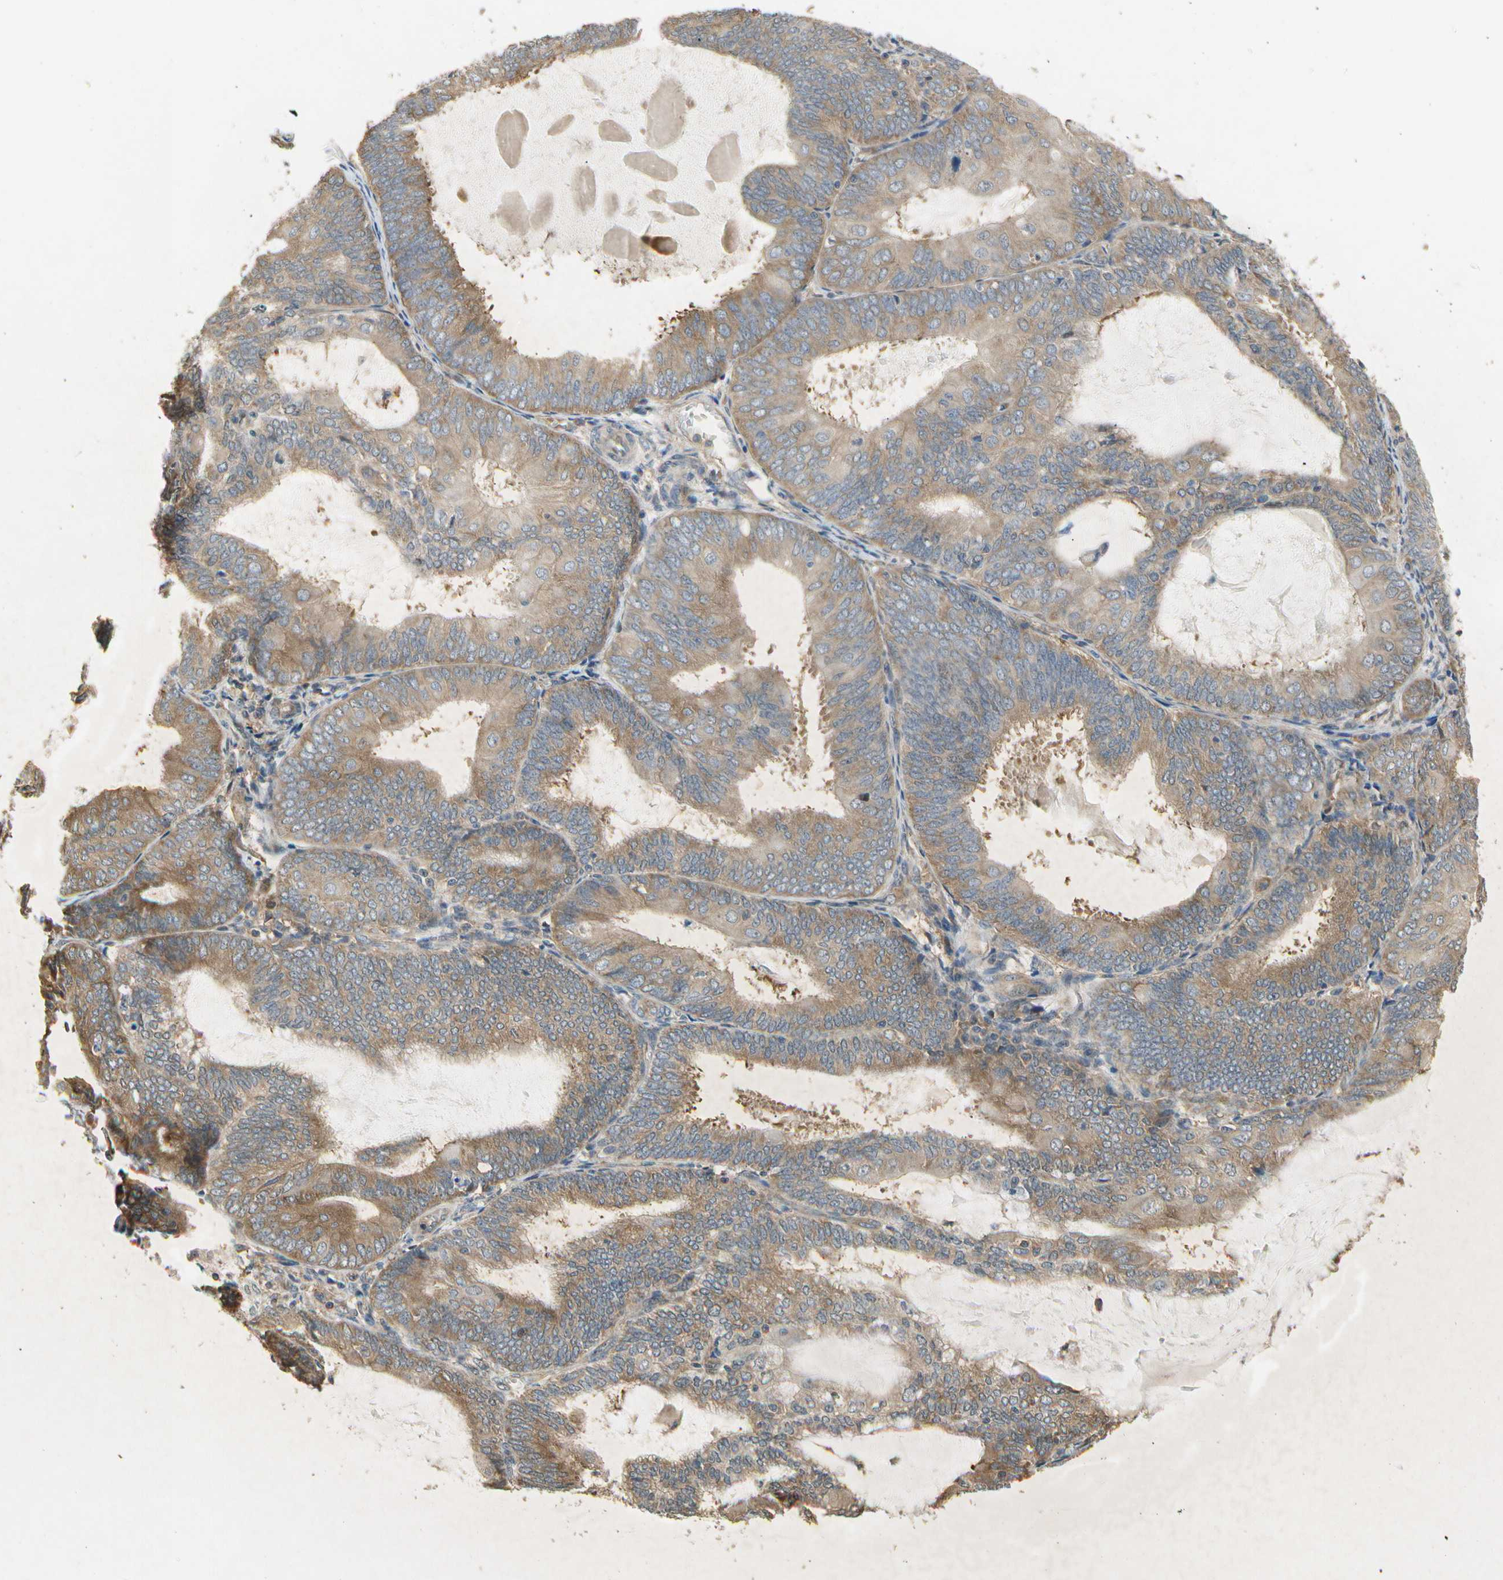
{"staining": {"intensity": "moderate", "quantity": ">75%", "location": "cytoplasmic/membranous"}, "tissue": "endometrial cancer", "cell_type": "Tumor cells", "image_type": "cancer", "snomed": [{"axis": "morphology", "description": "Adenocarcinoma, NOS"}, {"axis": "topography", "description": "Endometrium"}], "caption": "A brown stain highlights moderate cytoplasmic/membranous staining of a protein in human adenocarcinoma (endometrial) tumor cells.", "gene": "EIF1AX", "patient": {"sex": "female", "age": 81}}